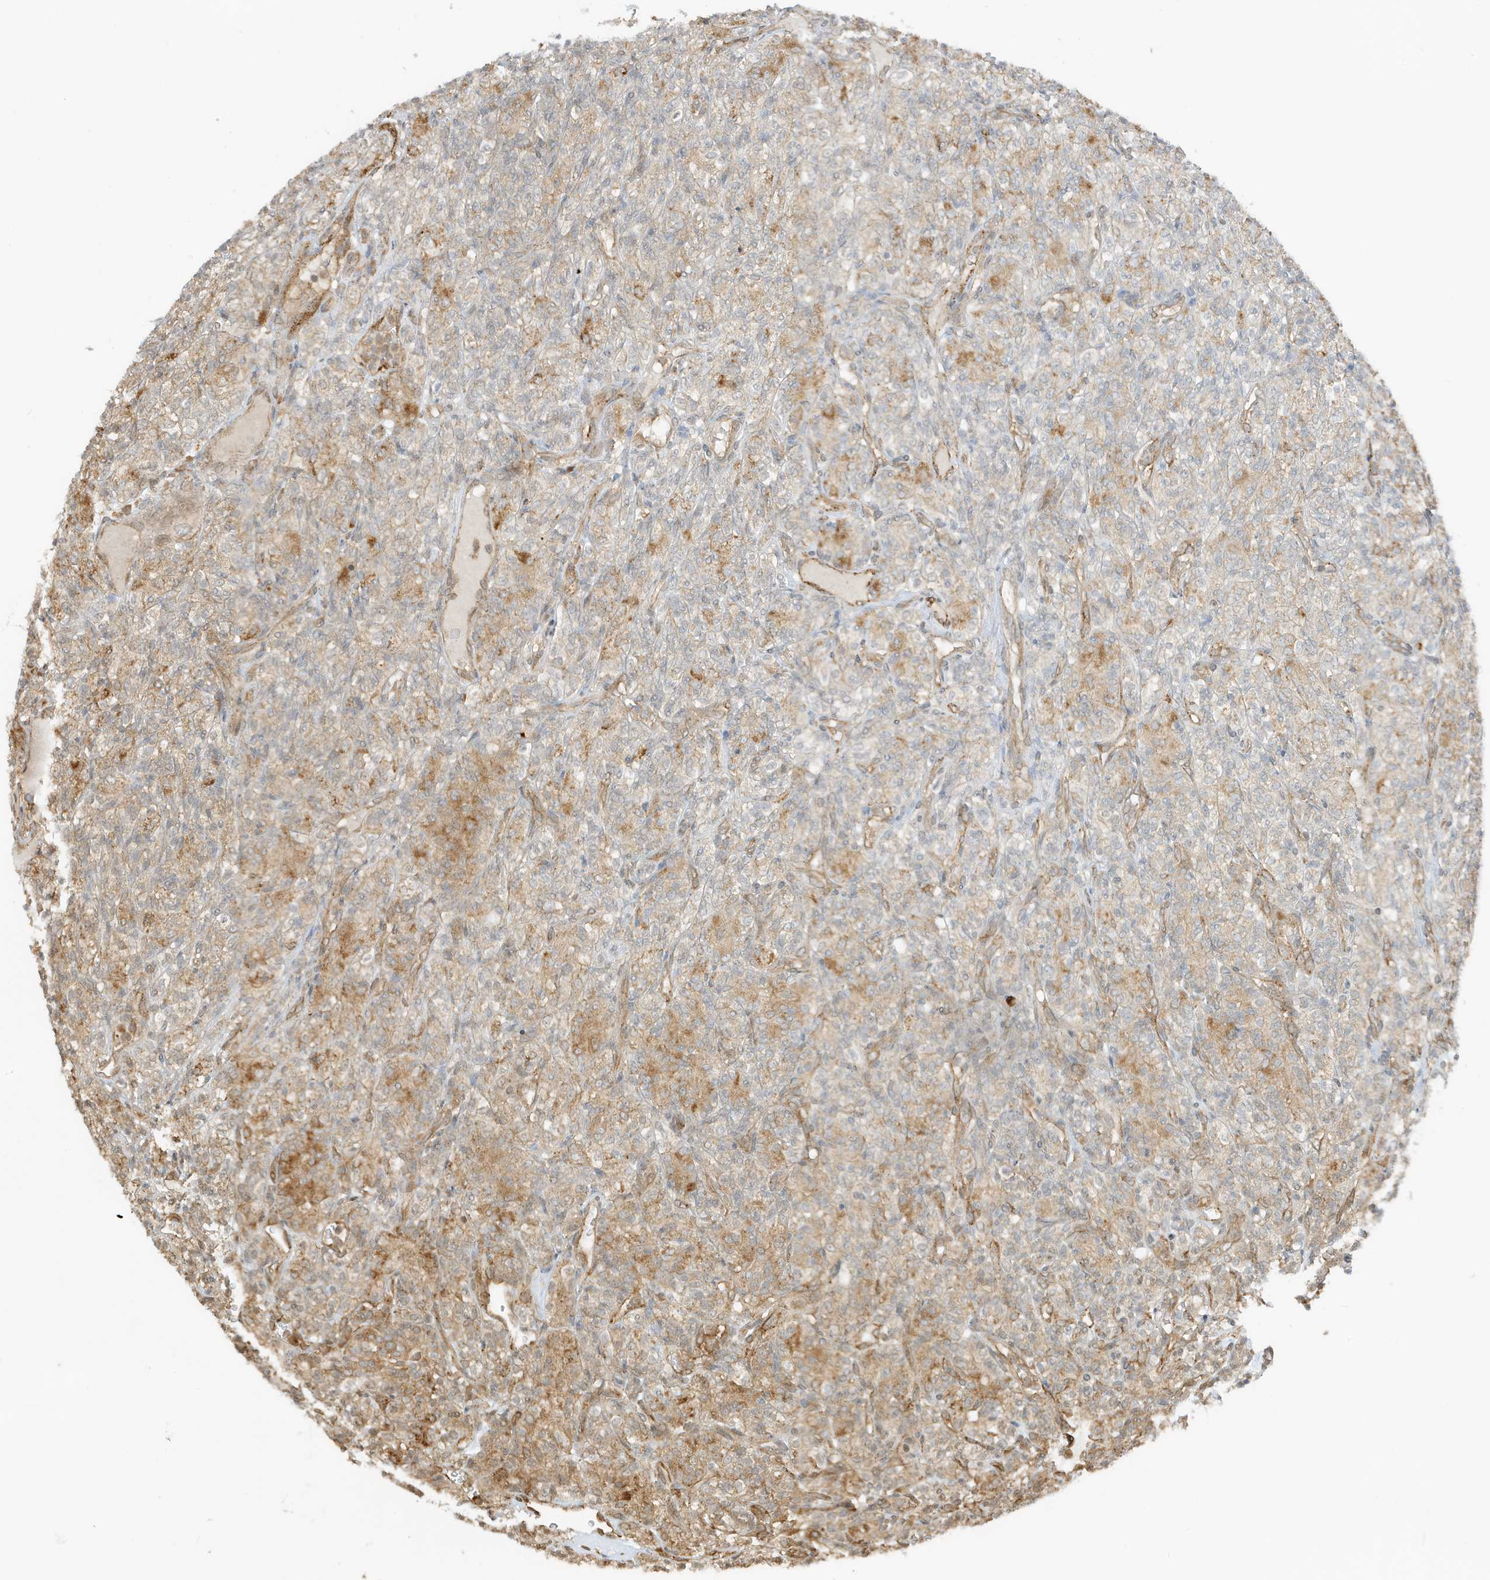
{"staining": {"intensity": "moderate", "quantity": "<25%", "location": "cytoplasmic/membranous"}, "tissue": "renal cancer", "cell_type": "Tumor cells", "image_type": "cancer", "snomed": [{"axis": "morphology", "description": "Adenocarcinoma, NOS"}, {"axis": "topography", "description": "Kidney"}], "caption": "Human renal adenocarcinoma stained for a protein (brown) demonstrates moderate cytoplasmic/membranous positive expression in about <25% of tumor cells.", "gene": "UBAP2L", "patient": {"sex": "male", "age": 77}}